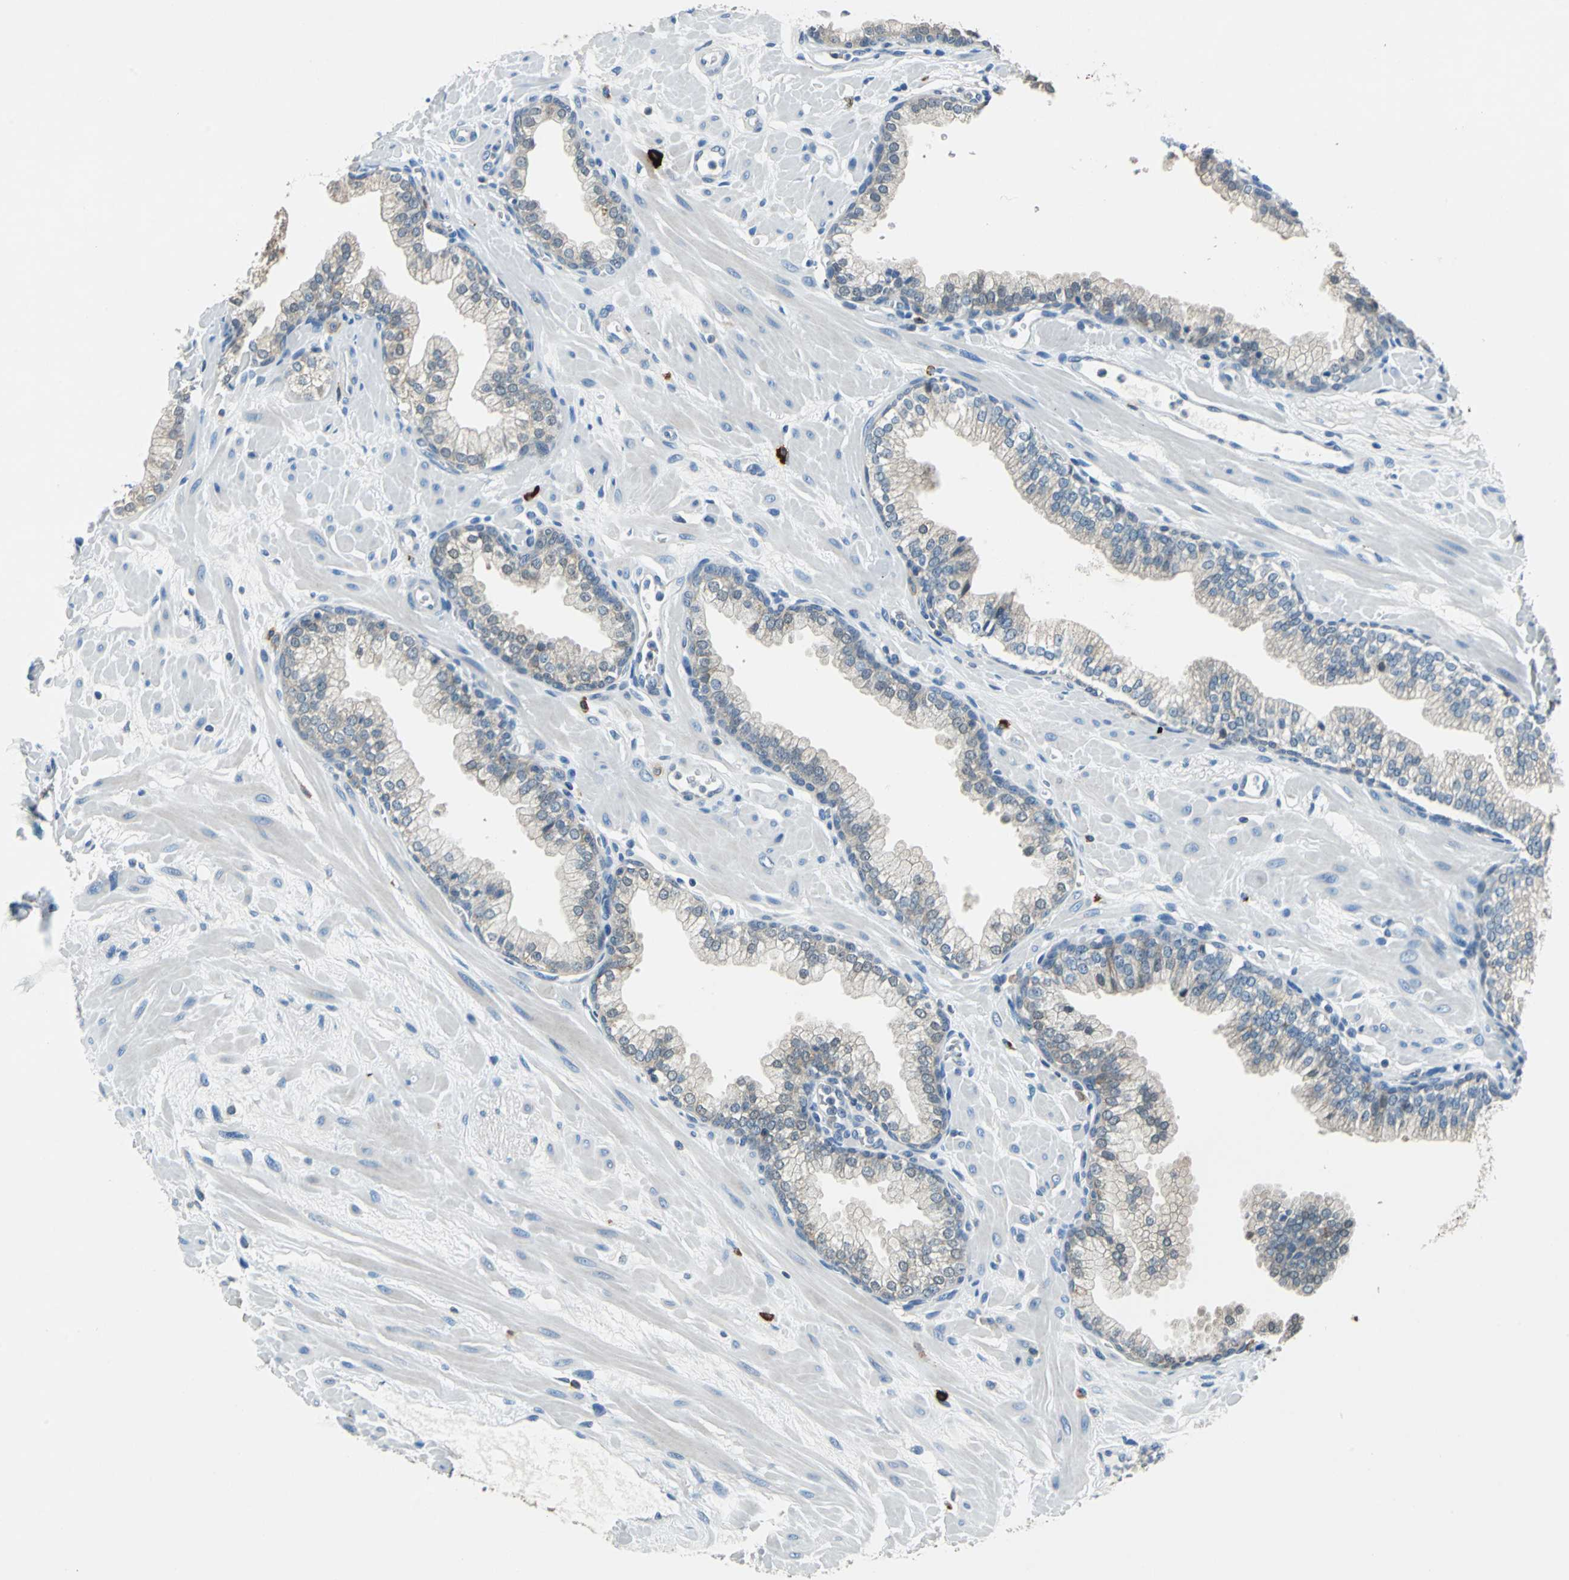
{"staining": {"intensity": "weak", "quantity": "25%-75%", "location": "cytoplasmic/membranous"}, "tissue": "prostate", "cell_type": "Glandular cells", "image_type": "normal", "snomed": [{"axis": "morphology", "description": "Normal tissue, NOS"}, {"axis": "topography", "description": "Prostate"}], "caption": "Brown immunohistochemical staining in benign human prostate exhibits weak cytoplasmic/membranous positivity in about 25%-75% of glandular cells.", "gene": "CPA3", "patient": {"sex": "male", "age": 60}}